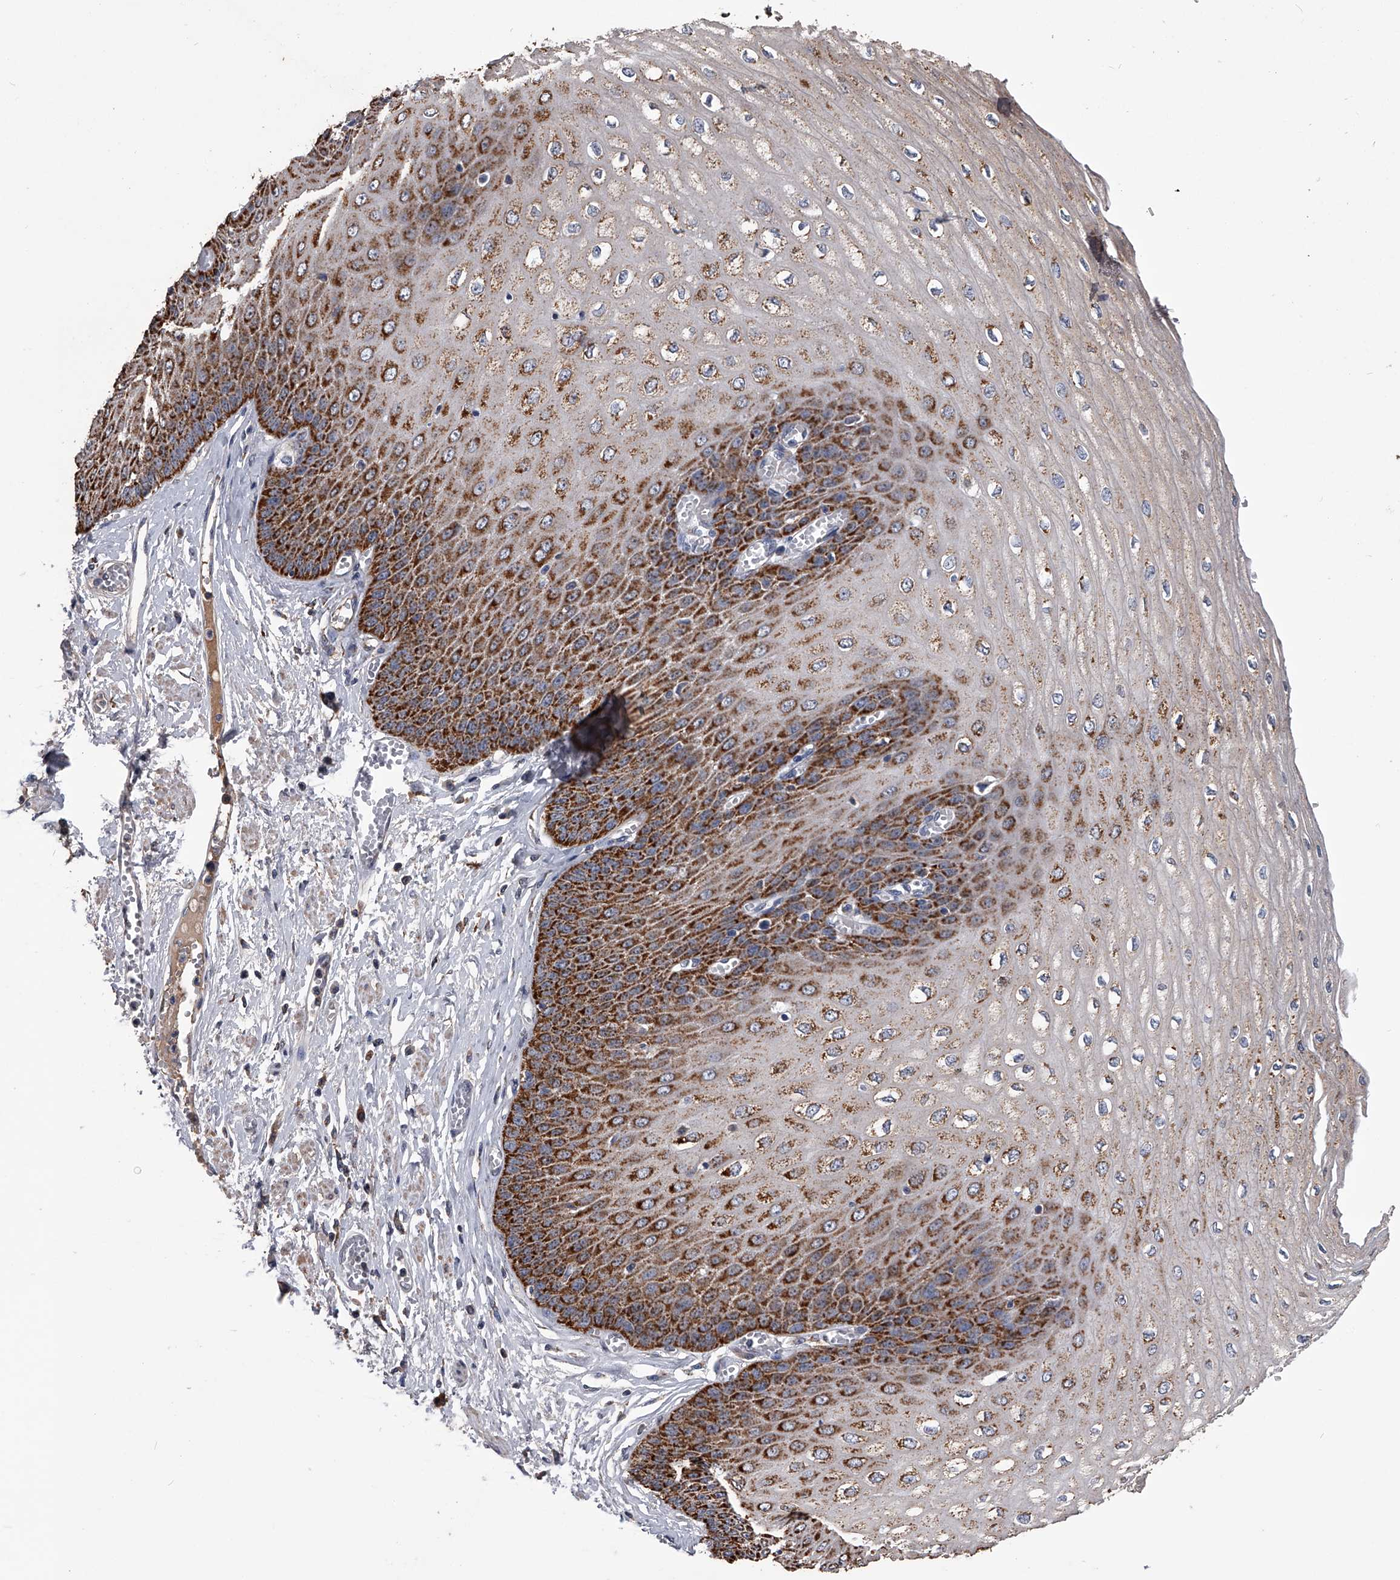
{"staining": {"intensity": "strong", "quantity": ">75%", "location": "cytoplasmic/membranous"}, "tissue": "esophagus", "cell_type": "Squamous epithelial cells", "image_type": "normal", "snomed": [{"axis": "morphology", "description": "Normal tissue, NOS"}, {"axis": "topography", "description": "Esophagus"}], "caption": "Immunohistochemical staining of benign human esophagus demonstrates >75% levels of strong cytoplasmic/membranous protein expression in about >75% of squamous epithelial cells. The protein is shown in brown color, while the nuclei are stained blue.", "gene": "OAT", "patient": {"sex": "male", "age": 60}}